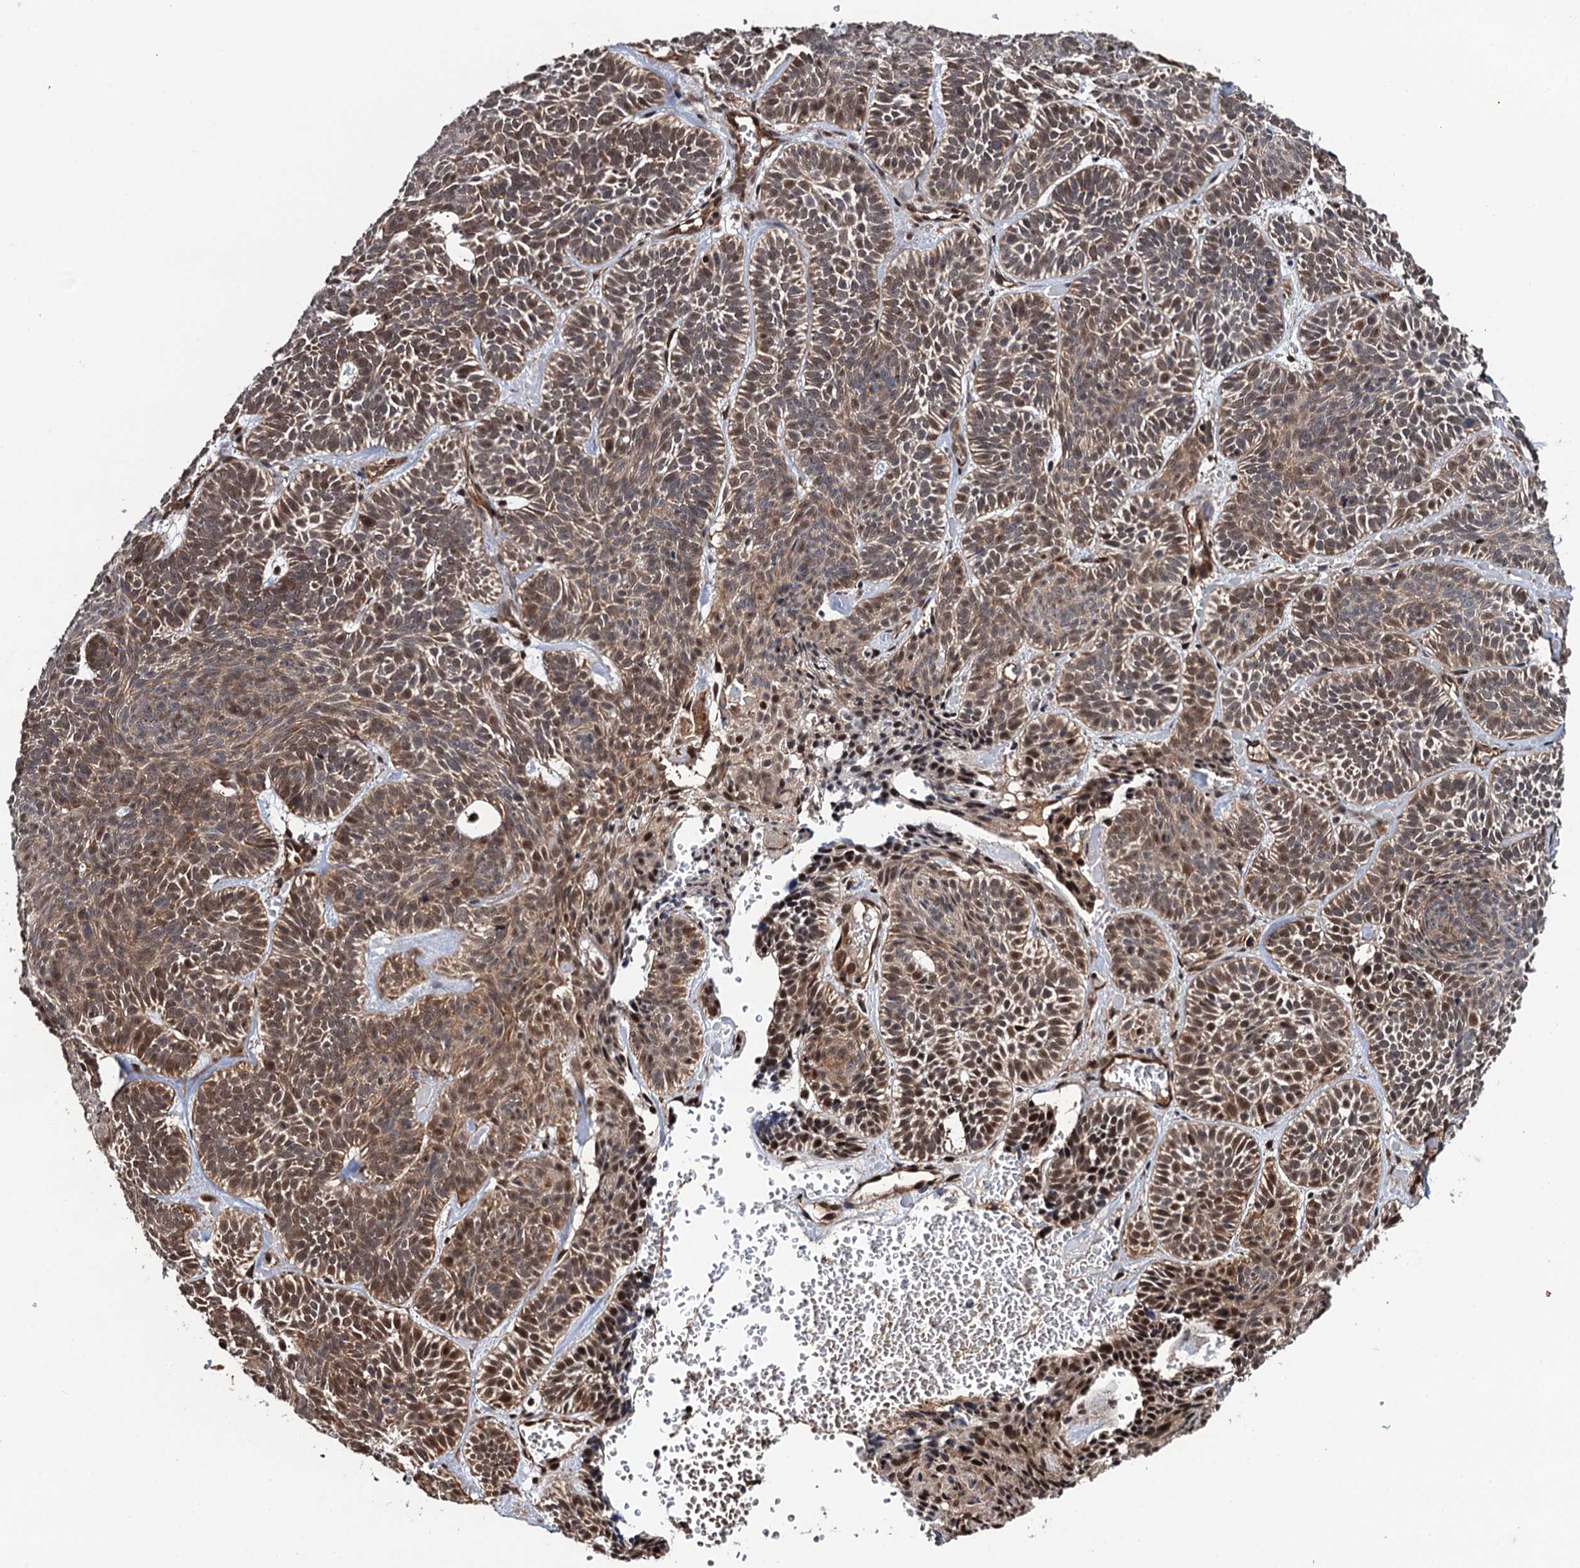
{"staining": {"intensity": "moderate", "quantity": ">75%", "location": "cytoplasmic/membranous,nuclear"}, "tissue": "skin cancer", "cell_type": "Tumor cells", "image_type": "cancer", "snomed": [{"axis": "morphology", "description": "Basal cell carcinoma"}, {"axis": "topography", "description": "Skin"}], "caption": "Skin cancer stained for a protein demonstrates moderate cytoplasmic/membranous and nuclear positivity in tumor cells.", "gene": "CDC23", "patient": {"sex": "male", "age": 85}}